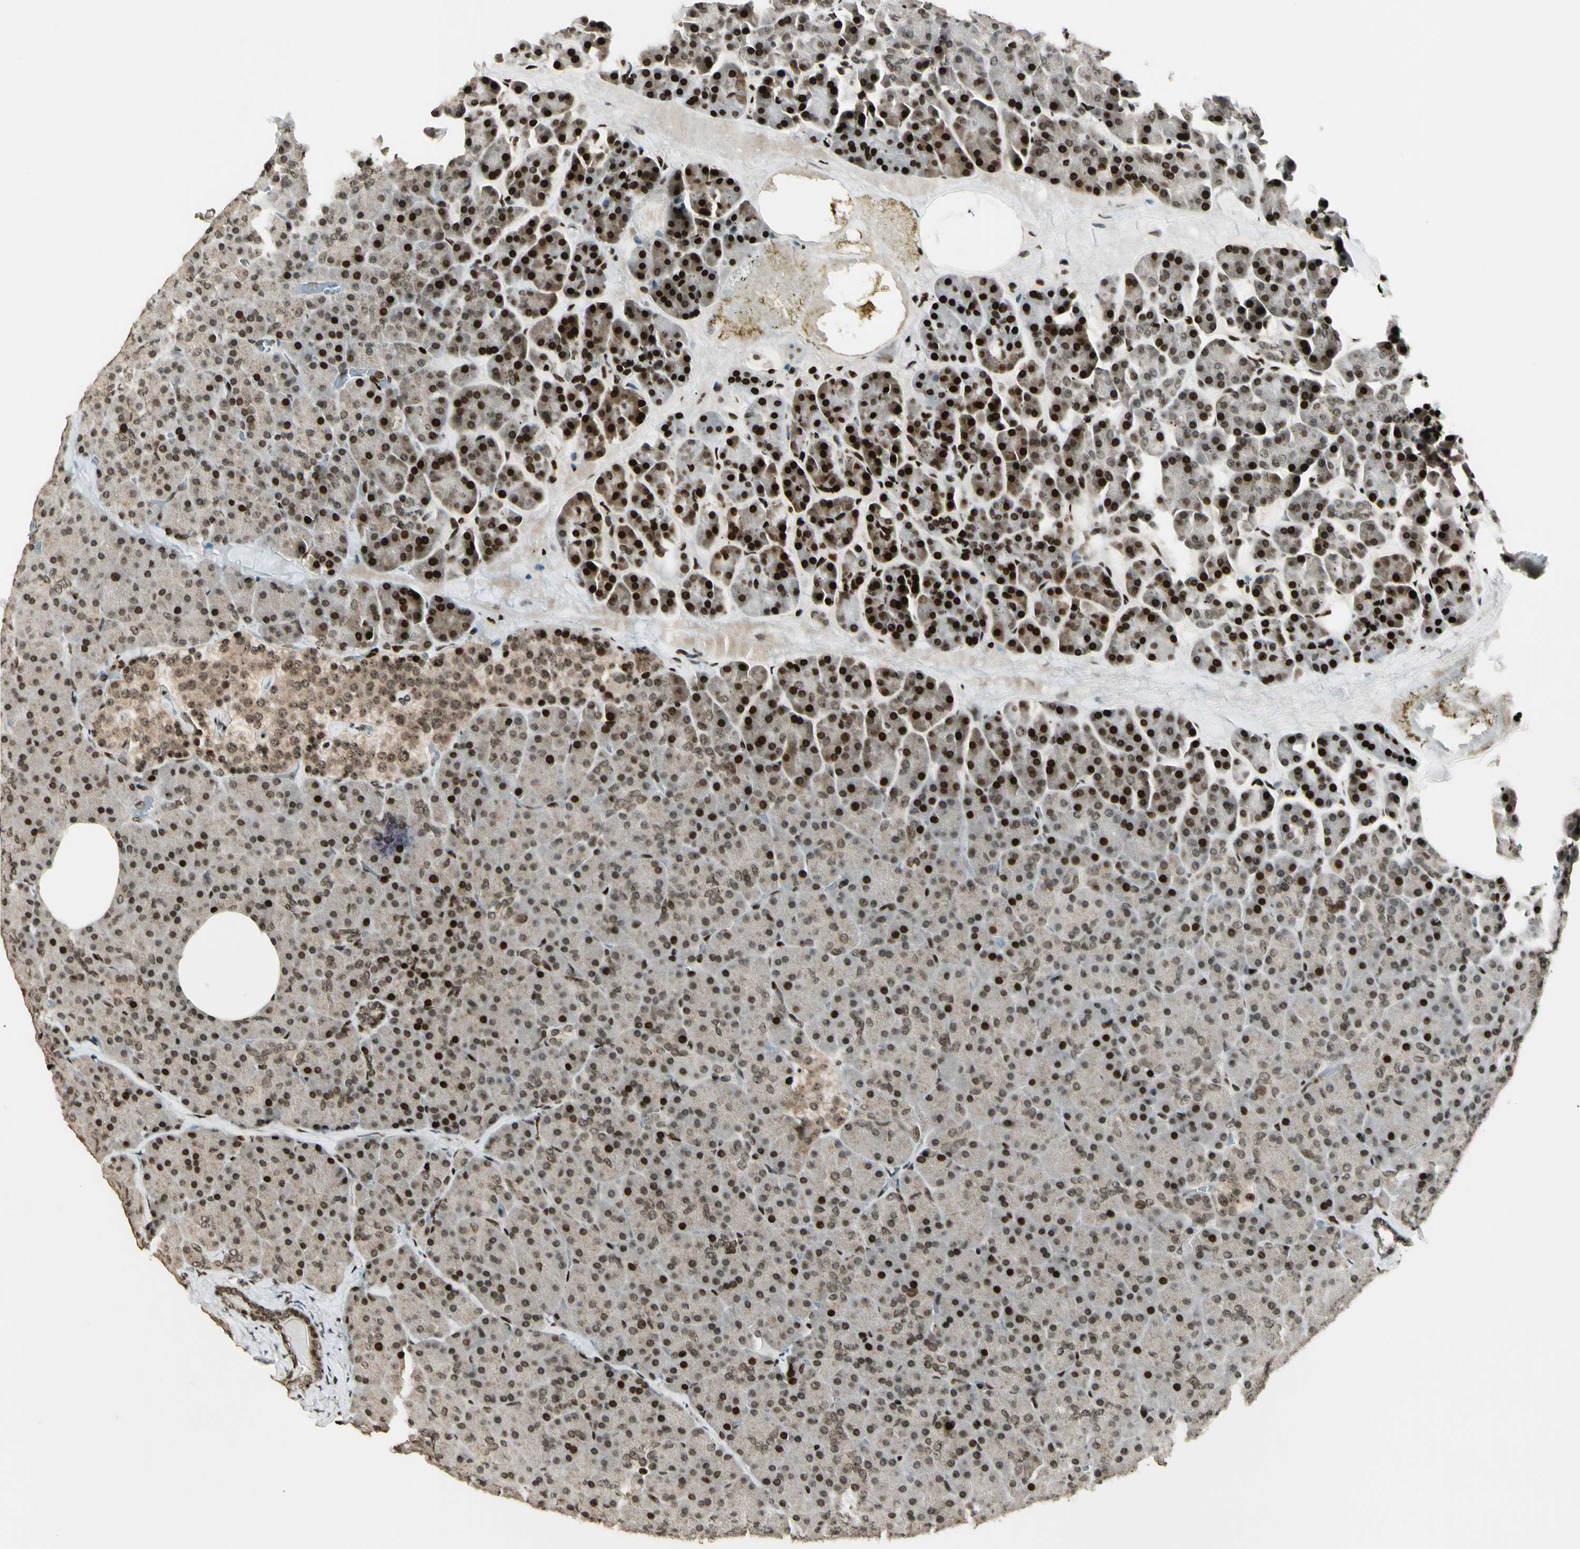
{"staining": {"intensity": "strong", "quantity": ">75%", "location": "nuclear"}, "tissue": "pancreas", "cell_type": "Exocrine glandular cells", "image_type": "normal", "snomed": [{"axis": "morphology", "description": "Normal tissue, NOS"}, {"axis": "topography", "description": "Pancreas"}], "caption": "The histopathology image reveals staining of unremarkable pancreas, revealing strong nuclear protein expression (brown color) within exocrine glandular cells.", "gene": "TSHZ3", "patient": {"sex": "female", "age": 35}}